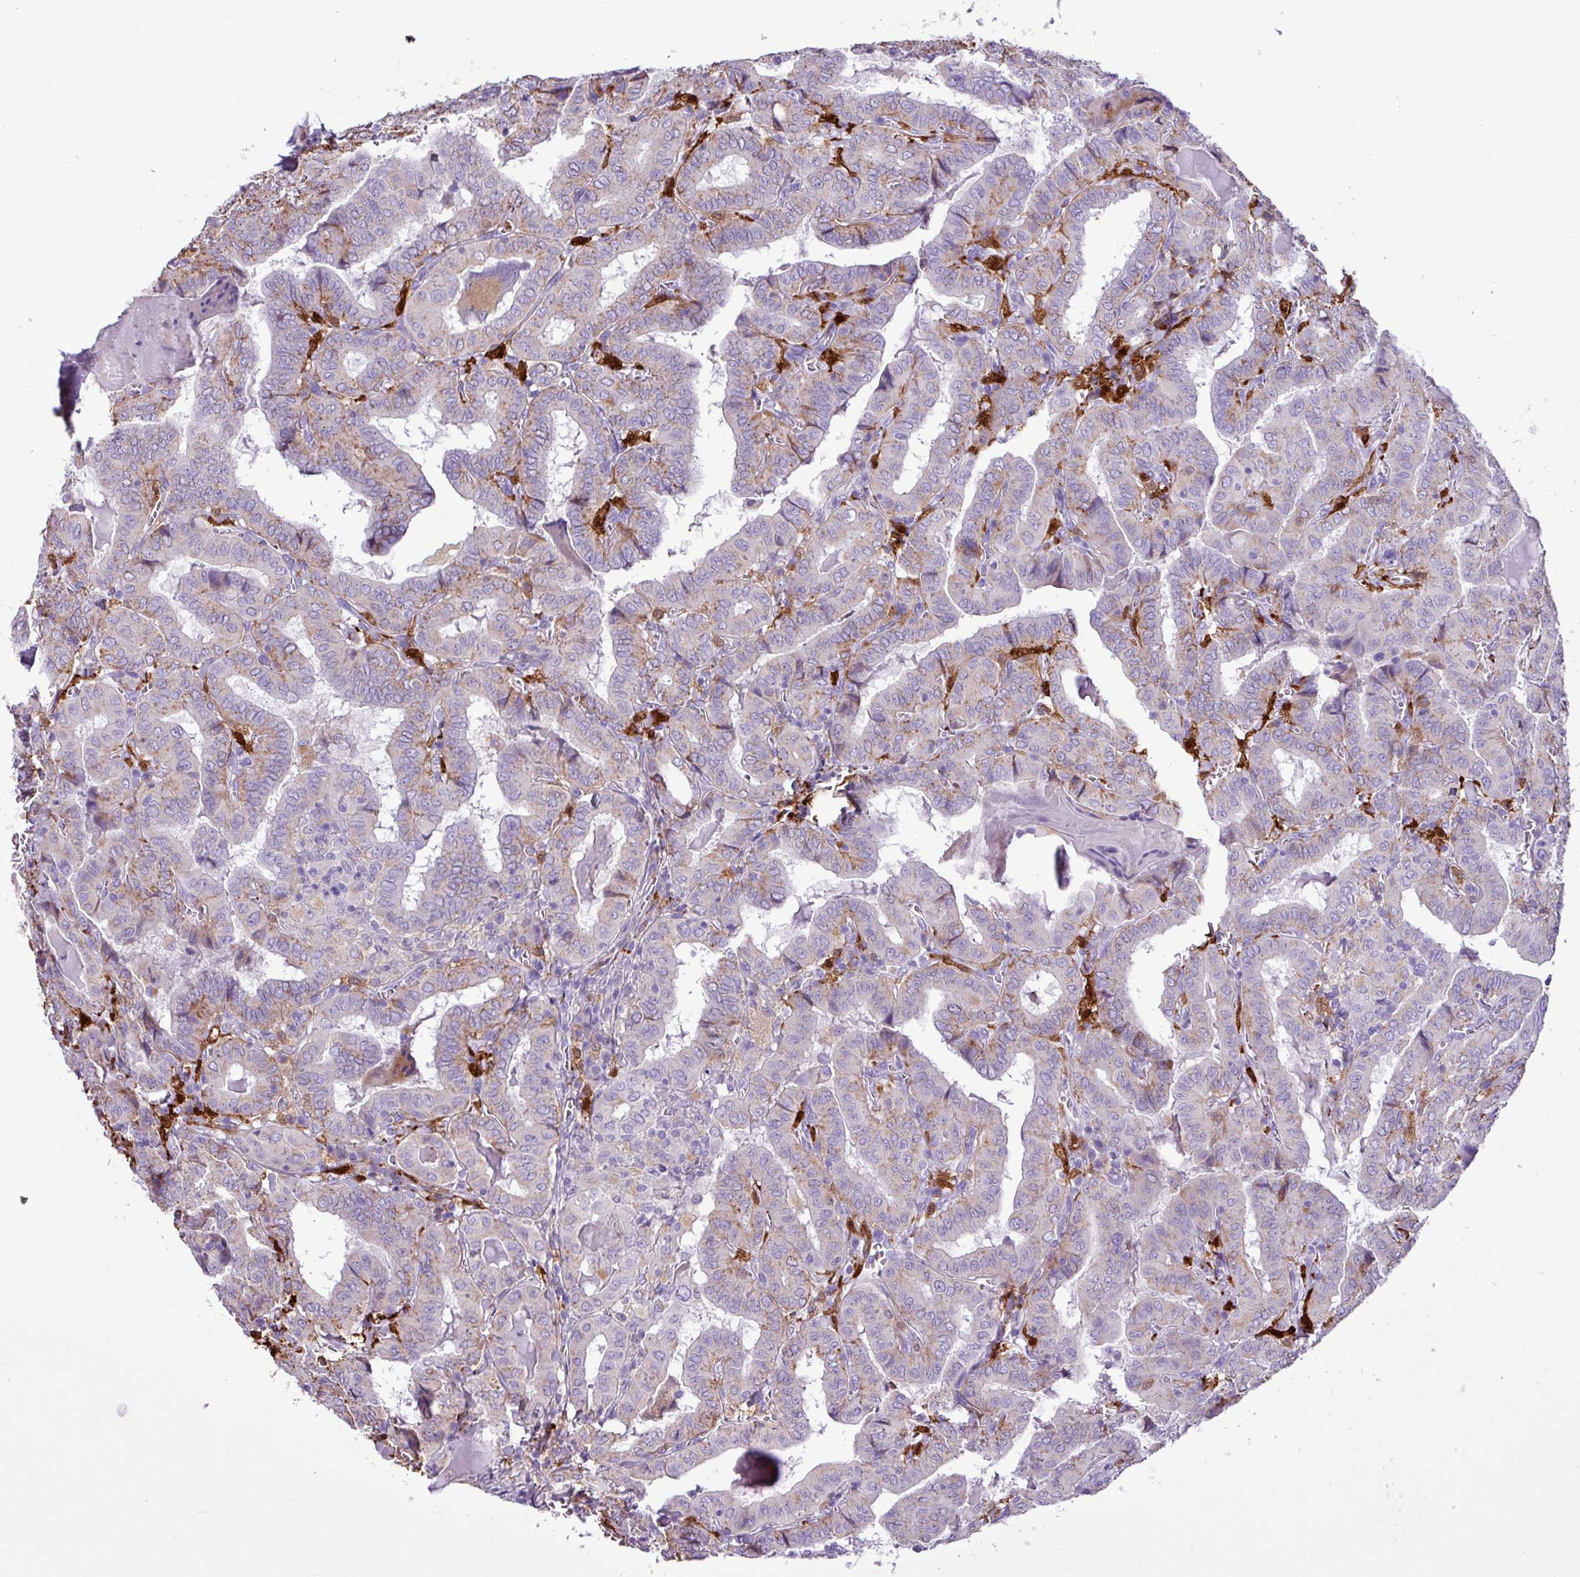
{"staining": {"intensity": "weak", "quantity": "25%-75%", "location": "cytoplasmic/membranous"}, "tissue": "thyroid cancer", "cell_type": "Tumor cells", "image_type": "cancer", "snomed": [{"axis": "morphology", "description": "Papillary adenocarcinoma, NOS"}, {"axis": "topography", "description": "Thyroid gland"}], "caption": "A micrograph showing weak cytoplasmic/membranous expression in about 25%-75% of tumor cells in thyroid cancer (papillary adenocarcinoma), as visualized by brown immunohistochemical staining.", "gene": "TMEM200C", "patient": {"sex": "female", "age": 72}}